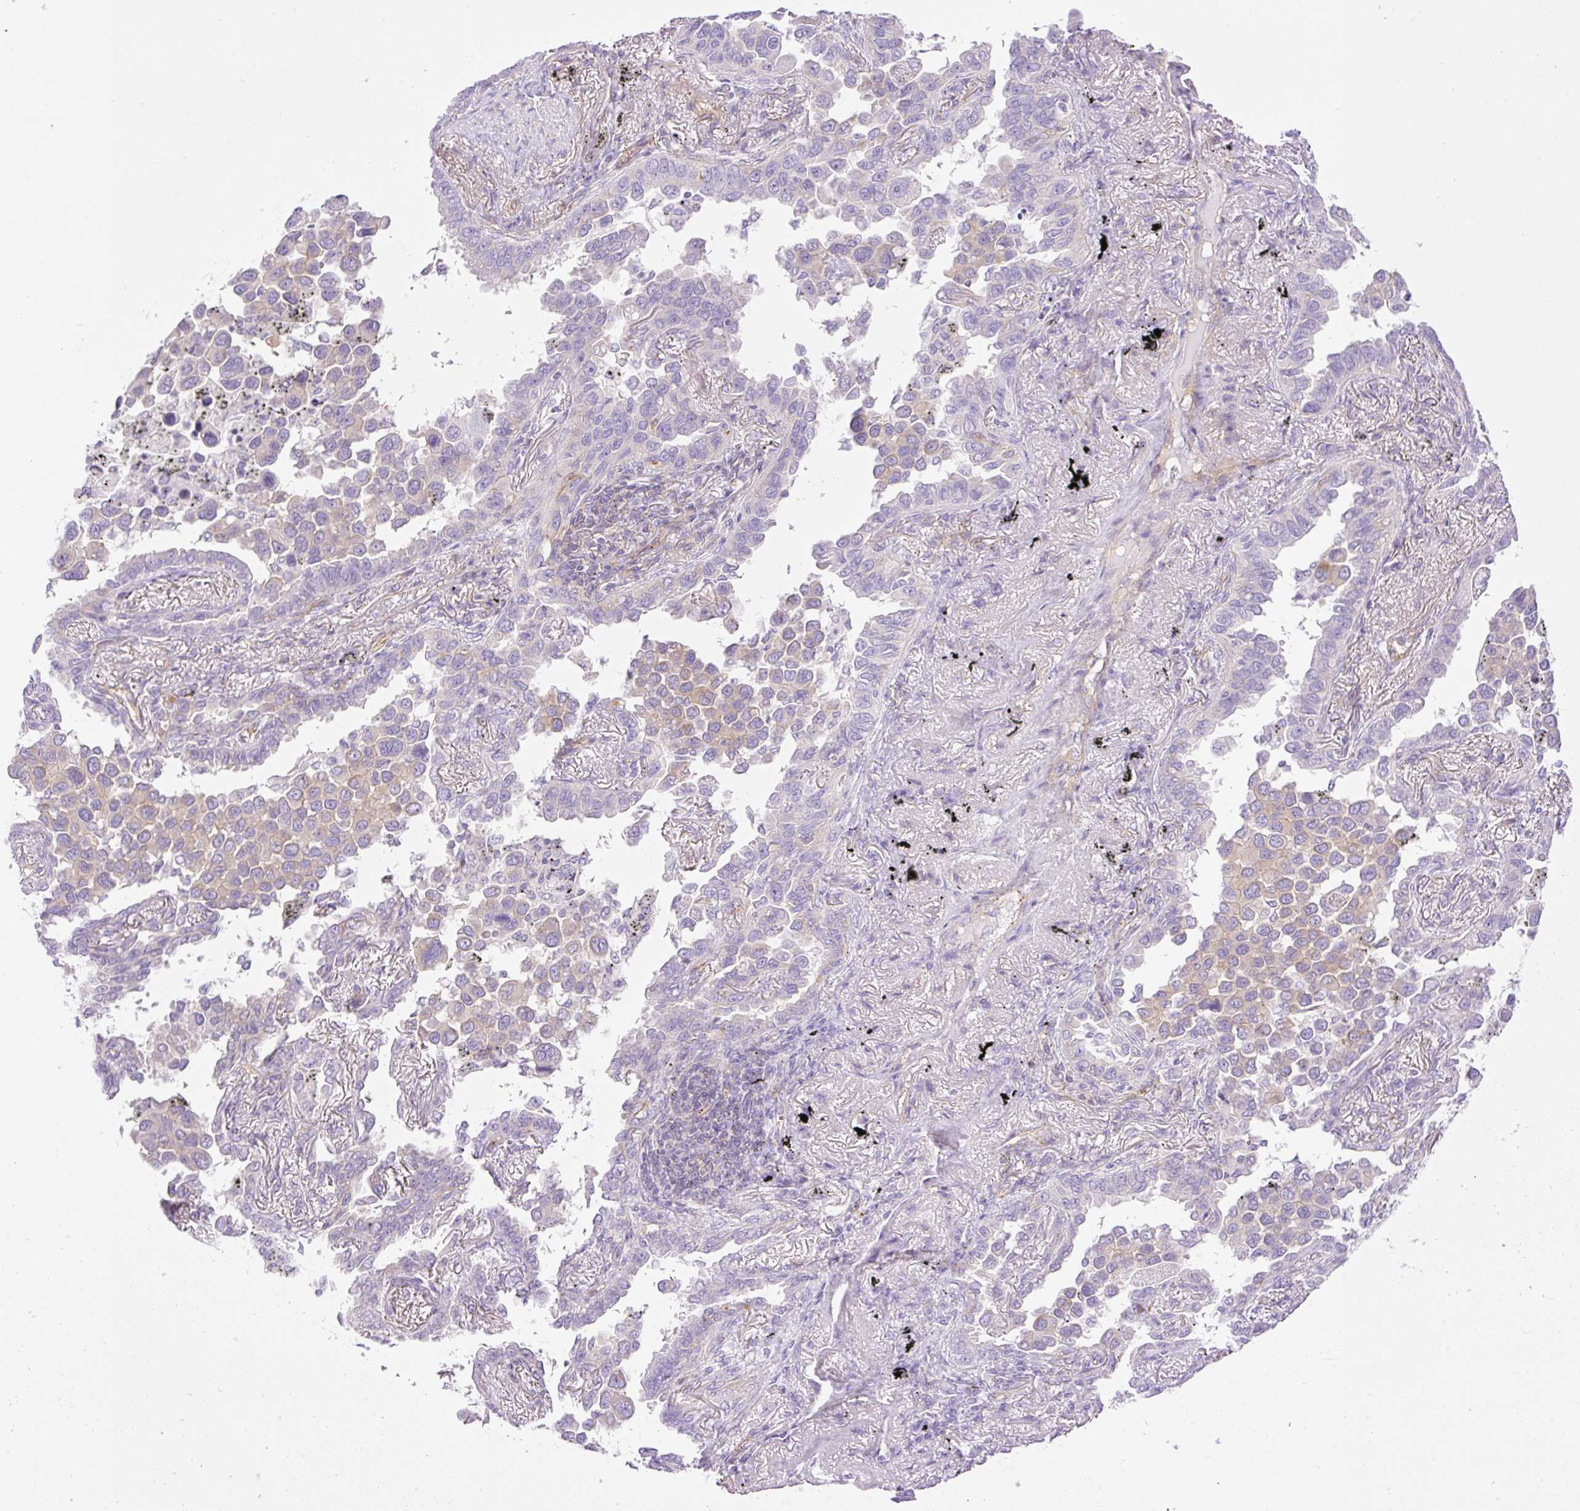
{"staining": {"intensity": "weak", "quantity": "<25%", "location": "cytoplasmic/membranous"}, "tissue": "lung cancer", "cell_type": "Tumor cells", "image_type": "cancer", "snomed": [{"axis": "morphology", "description": "Adenocarcinoma, NOS"}, {"axis": "topography", "description": "Lung"}], "caption": "High power microscopy photomicrograph of an immunohistochemistry (IHC) histopathology image of lung adenocarcinoma, revealing no significant positivity in tumor cells.", "gene": "EHD3", "patient": {"sex": "male", "age": 67}}